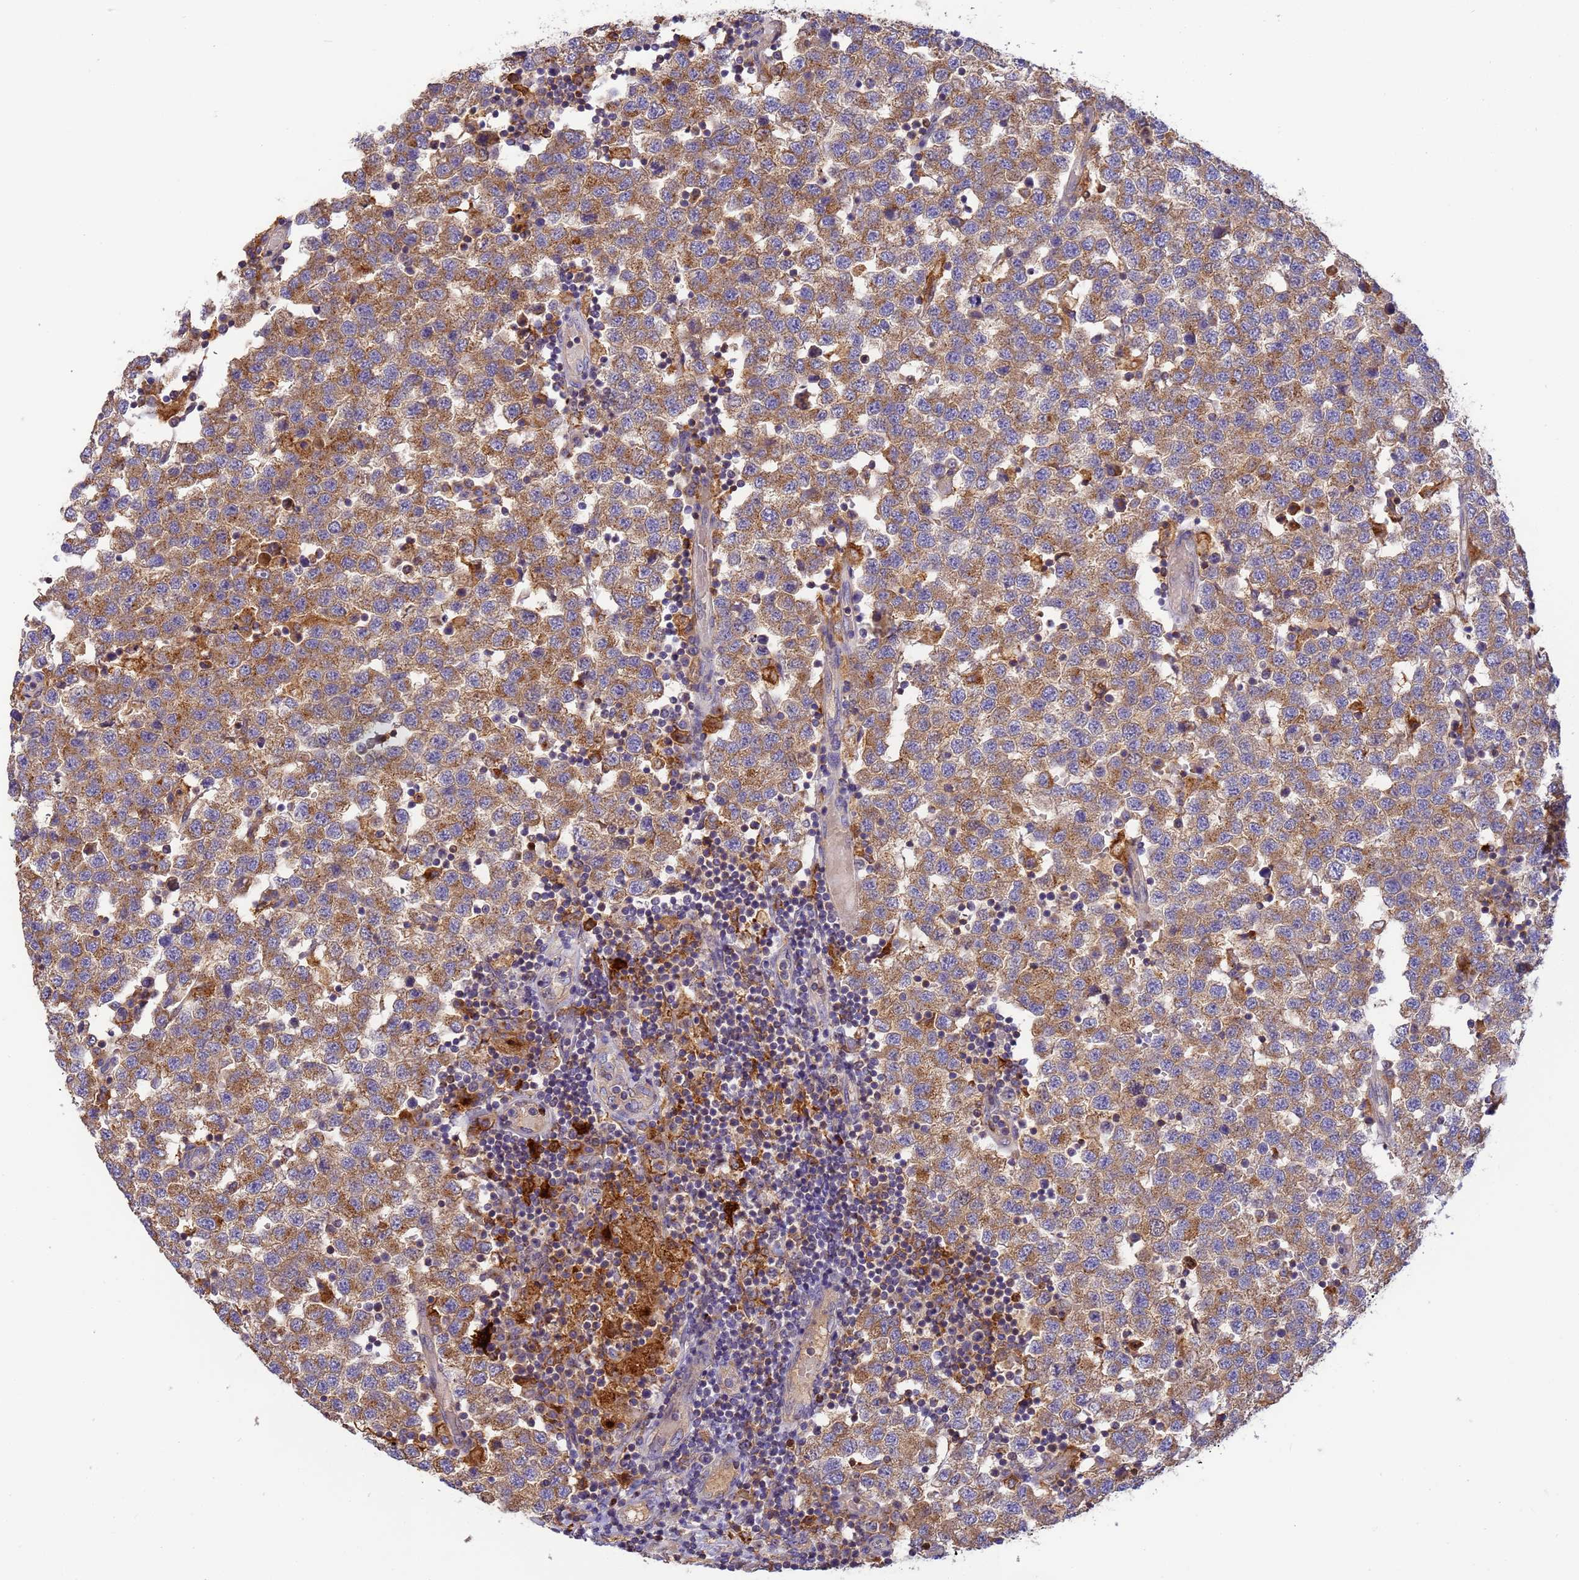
{"staining": {"intensity": "moderate", "quantity": ">75%", "location": "cytoplasmic/membranous"}, "tissue": "testis cancer", "cell_type": "Tumor cells", "image_type": "cancer", "snomed": [{"axis": "morphology", "description": "Seminoma, NOS"}, {"axis": "topography", "description": "Testis"}], "caption": "Human seminoma (testis) stained with a protein marker reveals moderate staining in tumor cells.", "gene": "M6PR", "patient": {"sex": "male", "age": 34}}